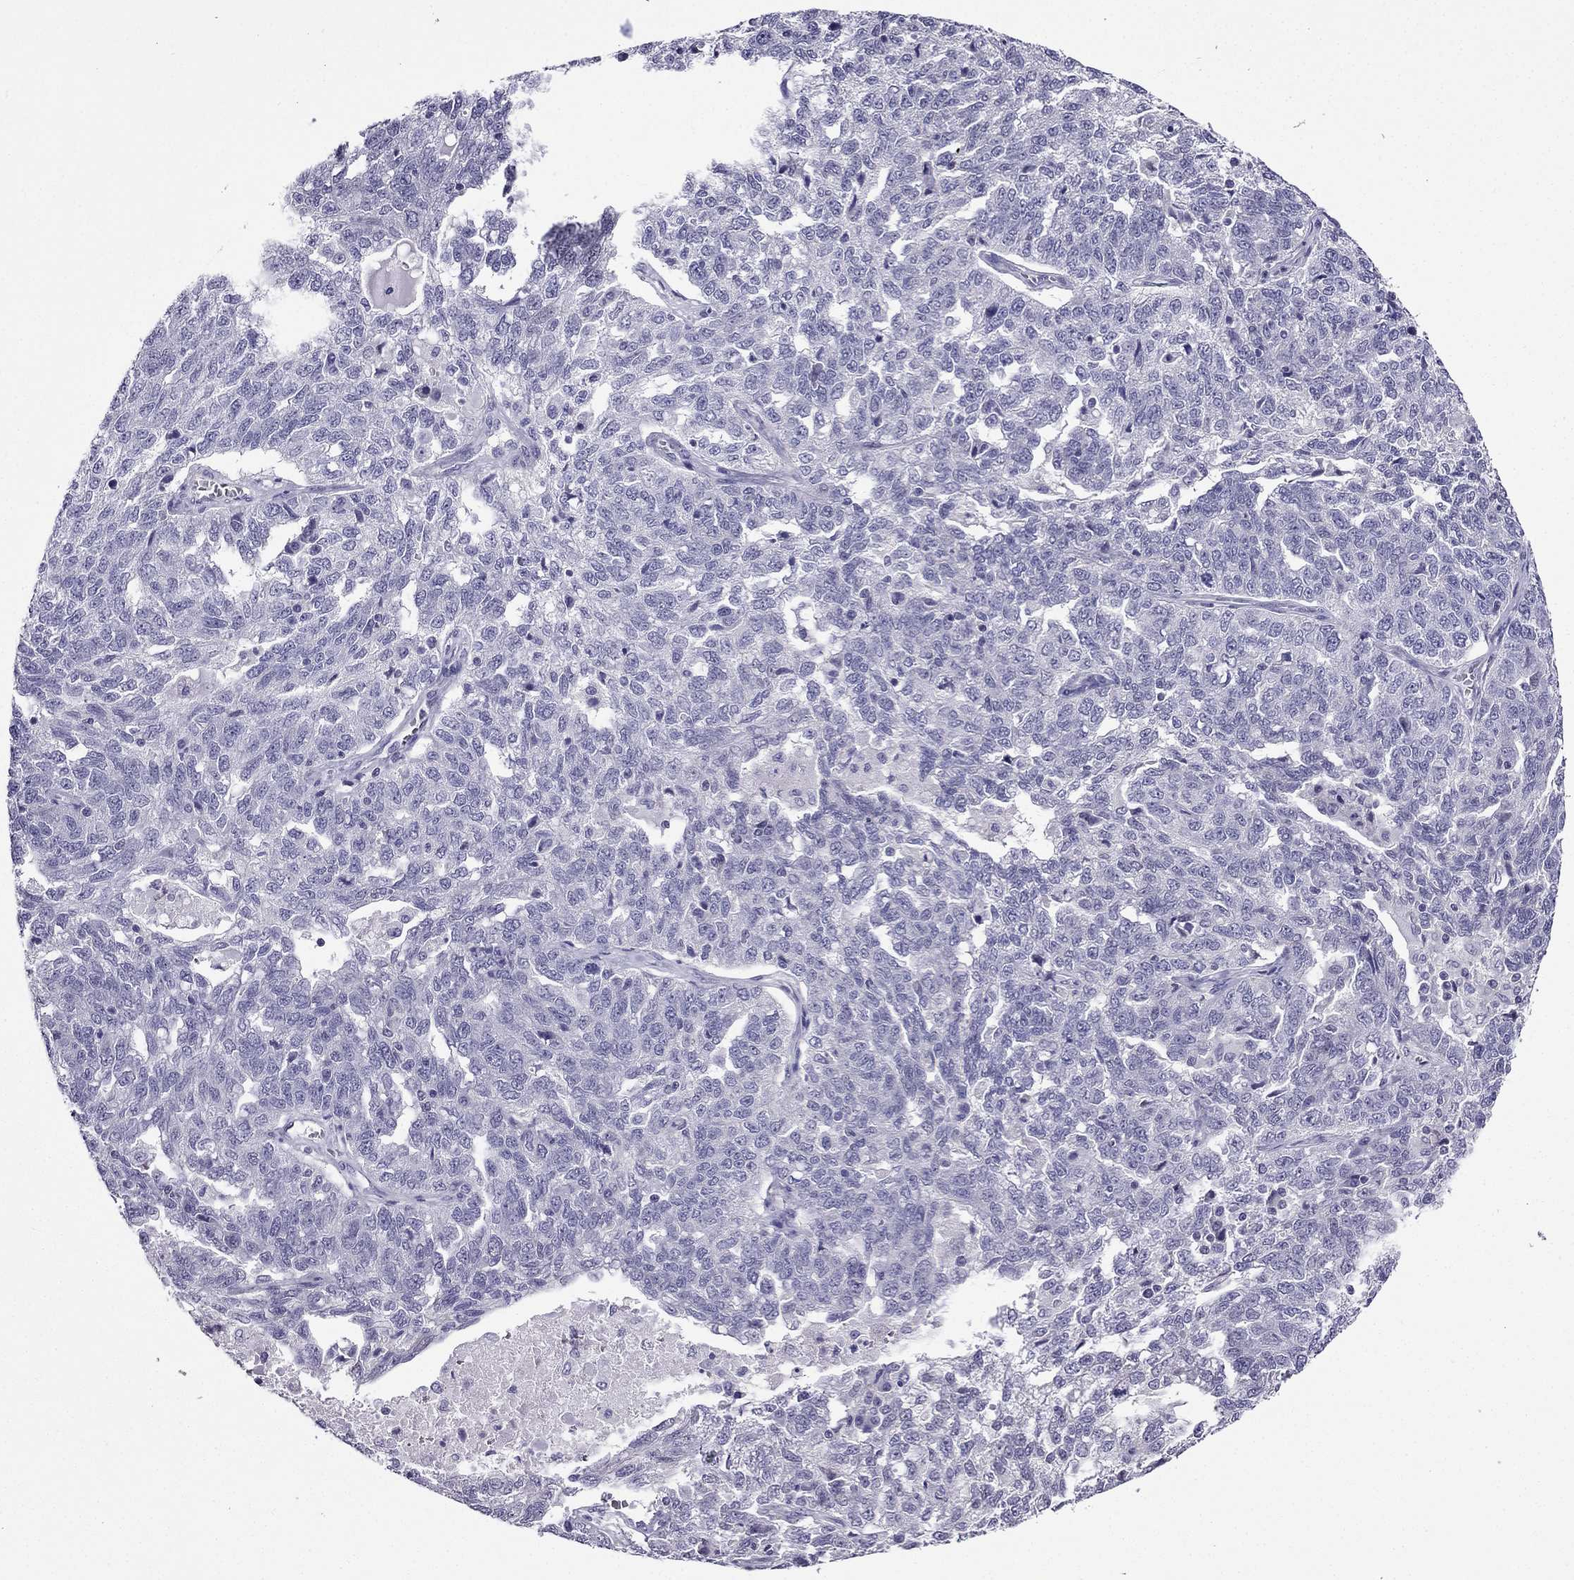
{"staining": {"intensity": "negative", "quantity": "none", "location": "none"}, "tissue": "ovarian cancer", "cell_type": "Tumor cells", "image_type": "cancer", "snomed": [{"axis": "morphology", "description": "Cystadenocarcinoma, serous, NOS"}, {"axis": "topography", "description": "Ovary"}], "caption": "Tumor cells are negative for protein expression in human ovarian cancer (serous cystadenocarcinoma).", "gene": "KCNJ10", "patient": {"sex": "female", "age": 71}}